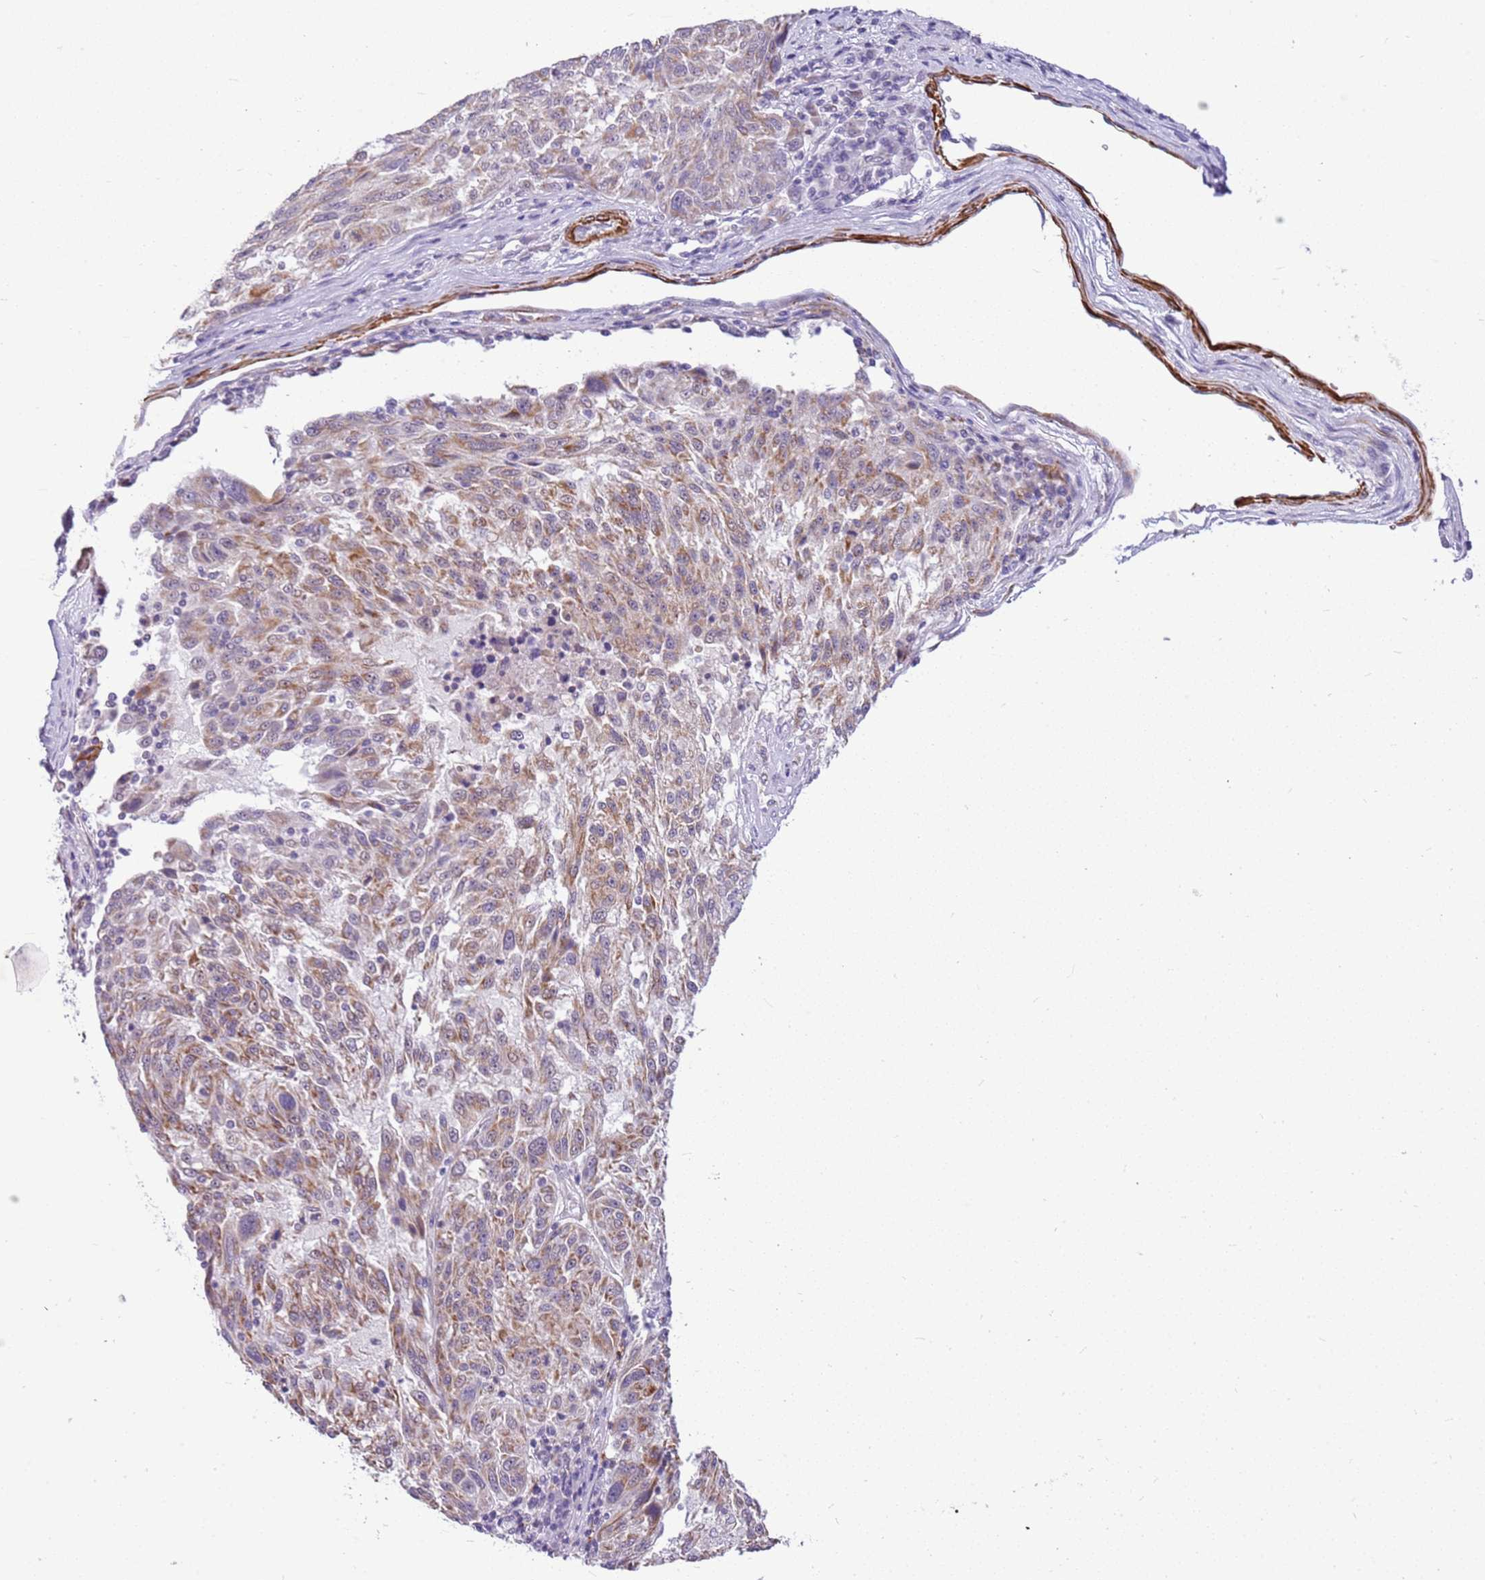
{"staining": {"intensity": "moderate", "quantity": ">75%", "location": "cytoplasmic/membranous"}, "tissue": "melanoma", "cell_type": "Tumor cells", "image_type": "cancer", "snomed": [{"axis": "morphology", "description": "Malignant melanoma, NOS"}, {"axis": "topography", "description": "Skin"}], "caption": "The image displays a brown stain indicating the presence of a protein in the cytoplasmic/membranous of tumor cells in melanoma.", "gene": "SMIM4", "patient": {"sex": "male", "age": 53}}